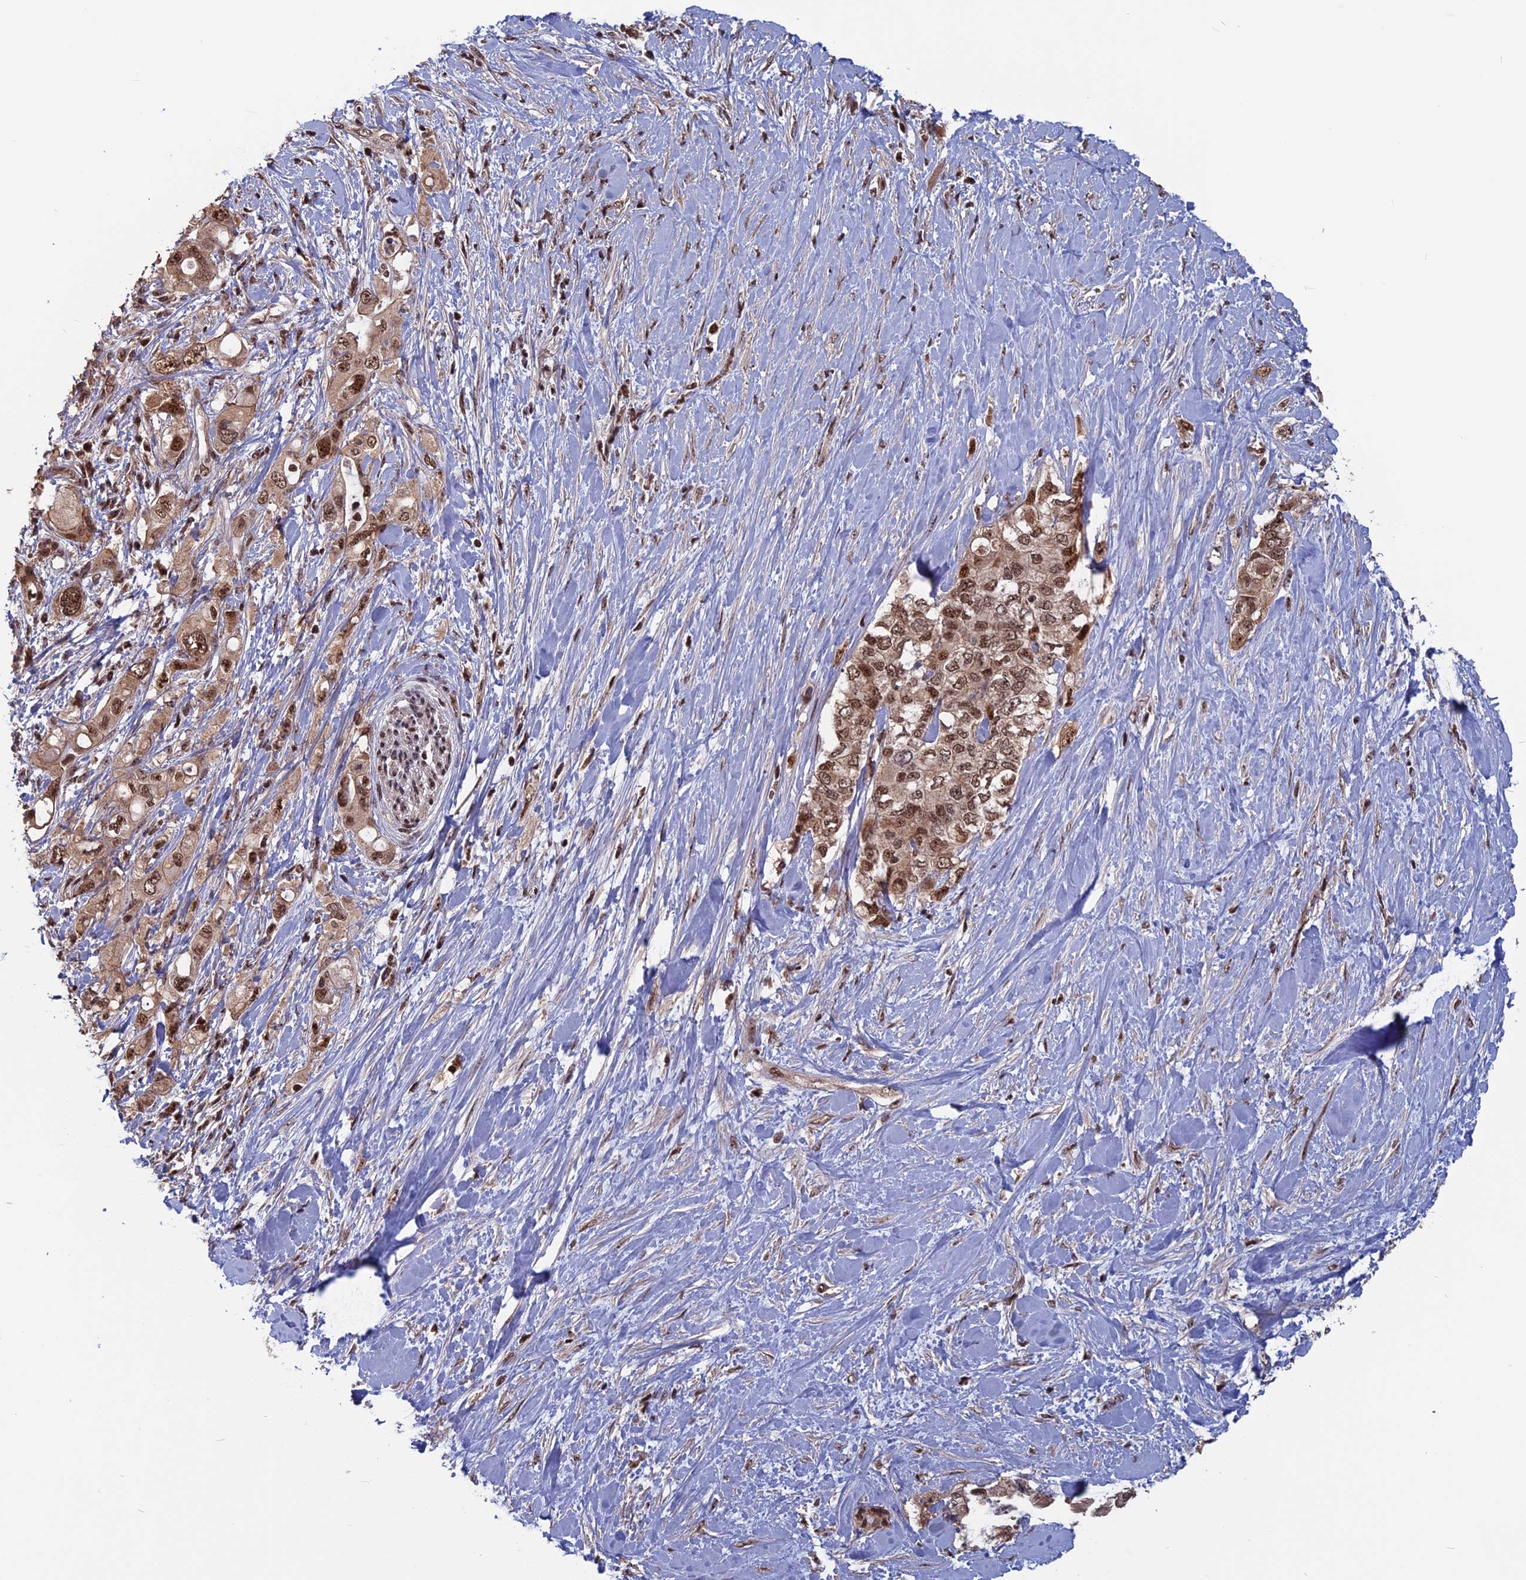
{"staining": {"intensity": "moderate", "quantity": ">75%", "location": "nuclear"}, "tissue": "pancreatic cancer", "cell_type": "Tumor cells", "image_type": "cancer", "snomed": [{"axis": "morphology", "description": "Adenocarcinoma, NOS"}, {"axis": "topography", "description": "Pancreas"}], "caption": "Human adenocarcinoma (pancreatic) stained with a brown dye demonstrates moderate nuclear positive positivity in approximately >75% of tumor cells.", "gene": "CACTIN", "patient": {"sex": "female", "age": 56}}